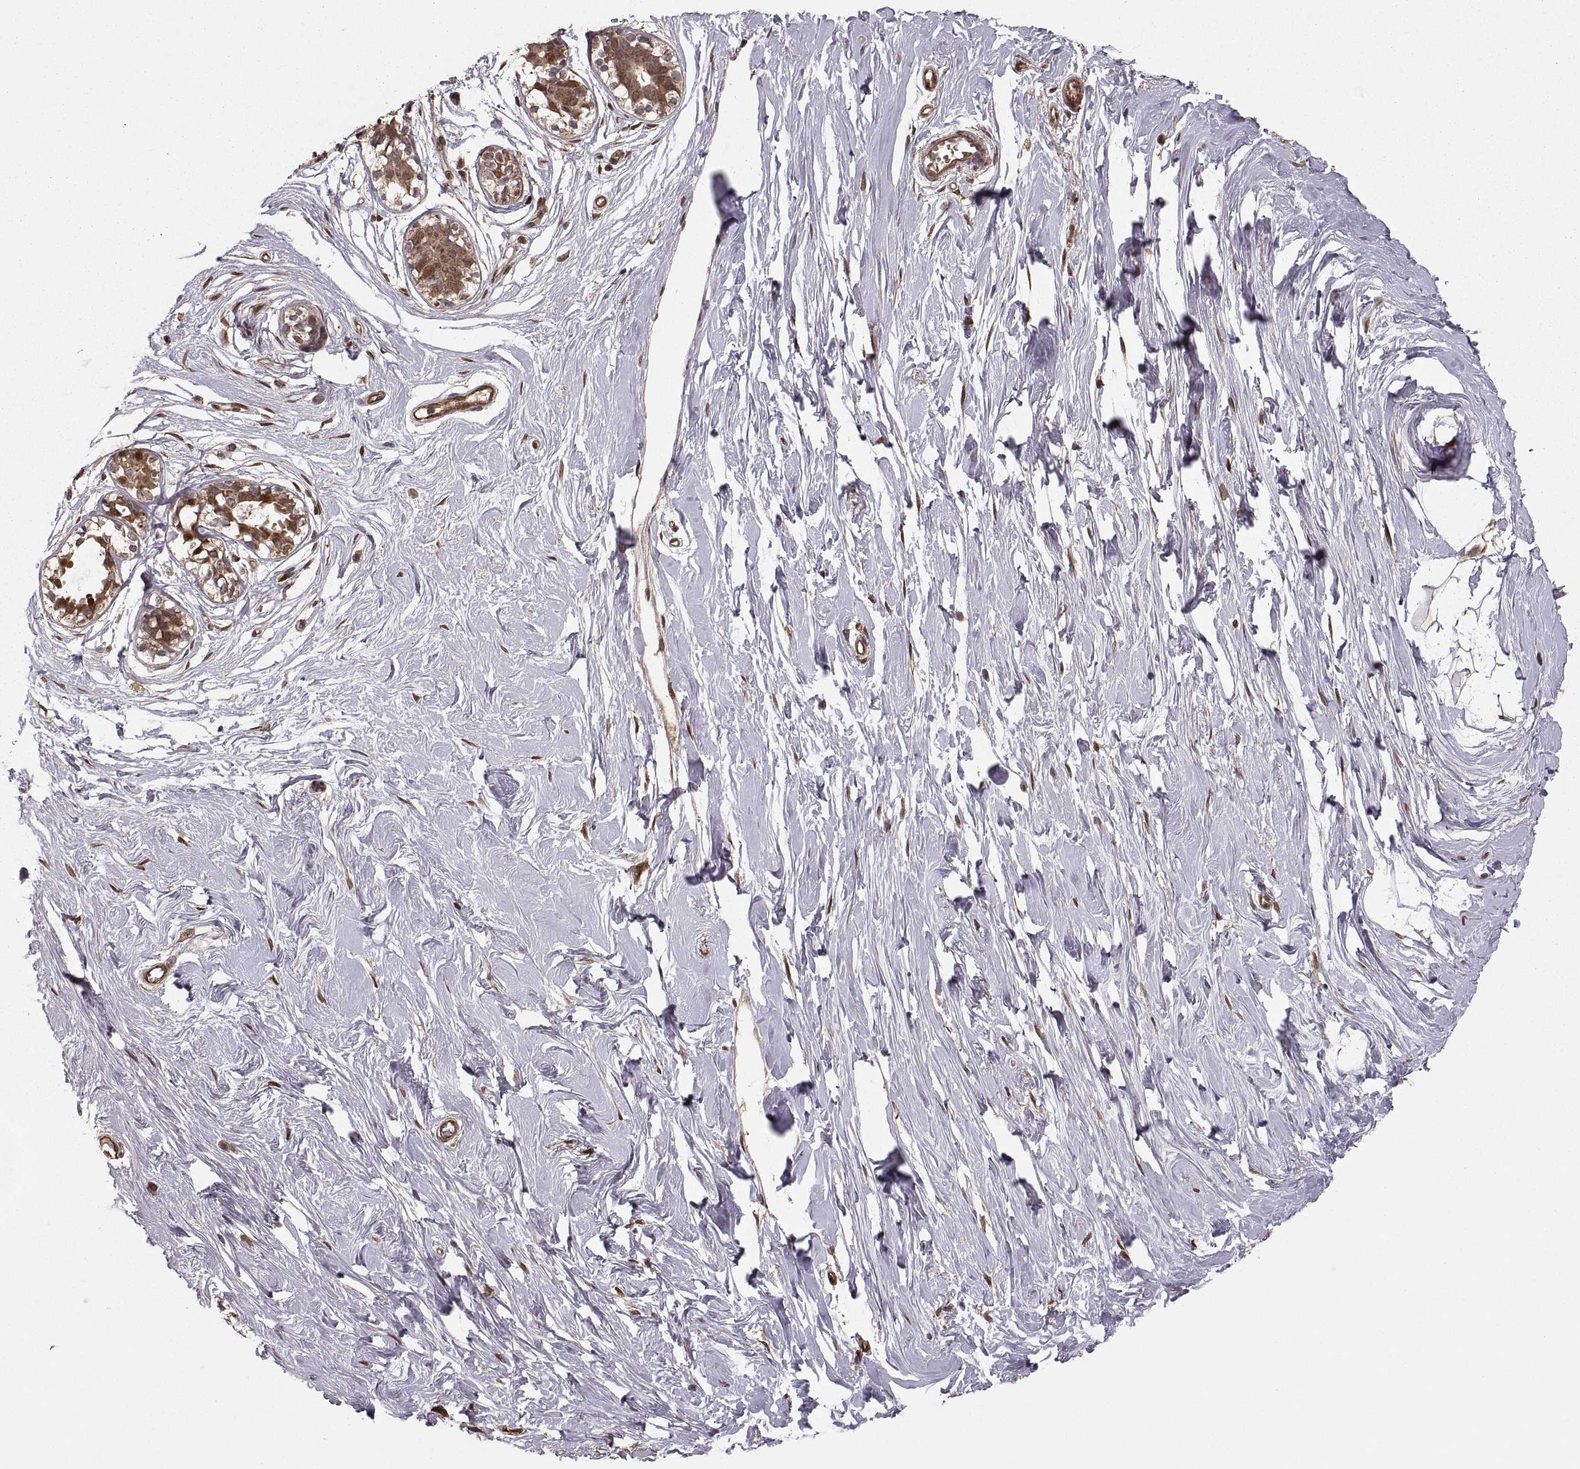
{"staining": {"intensity": "moderate", "quantity": ">75%", "location": "nuclear"}, "tissue": "breast", "cell_type": "Adipocytes", "image_type": "normal", "snomed": [{"axis": "morphology", "description": "Normal tissue, NOS"}, {"axis": "topography", "description": "Breast"}], "caption": "Protein expression analysis of benign human breast reveals moderate nuclear staining in approximately >75% of adipocytes. (DAB IHC, brown staining for protein, blue staining for nuclei).", "gene": "DEDD", "patient": {"sex": "female", "age": 49}}